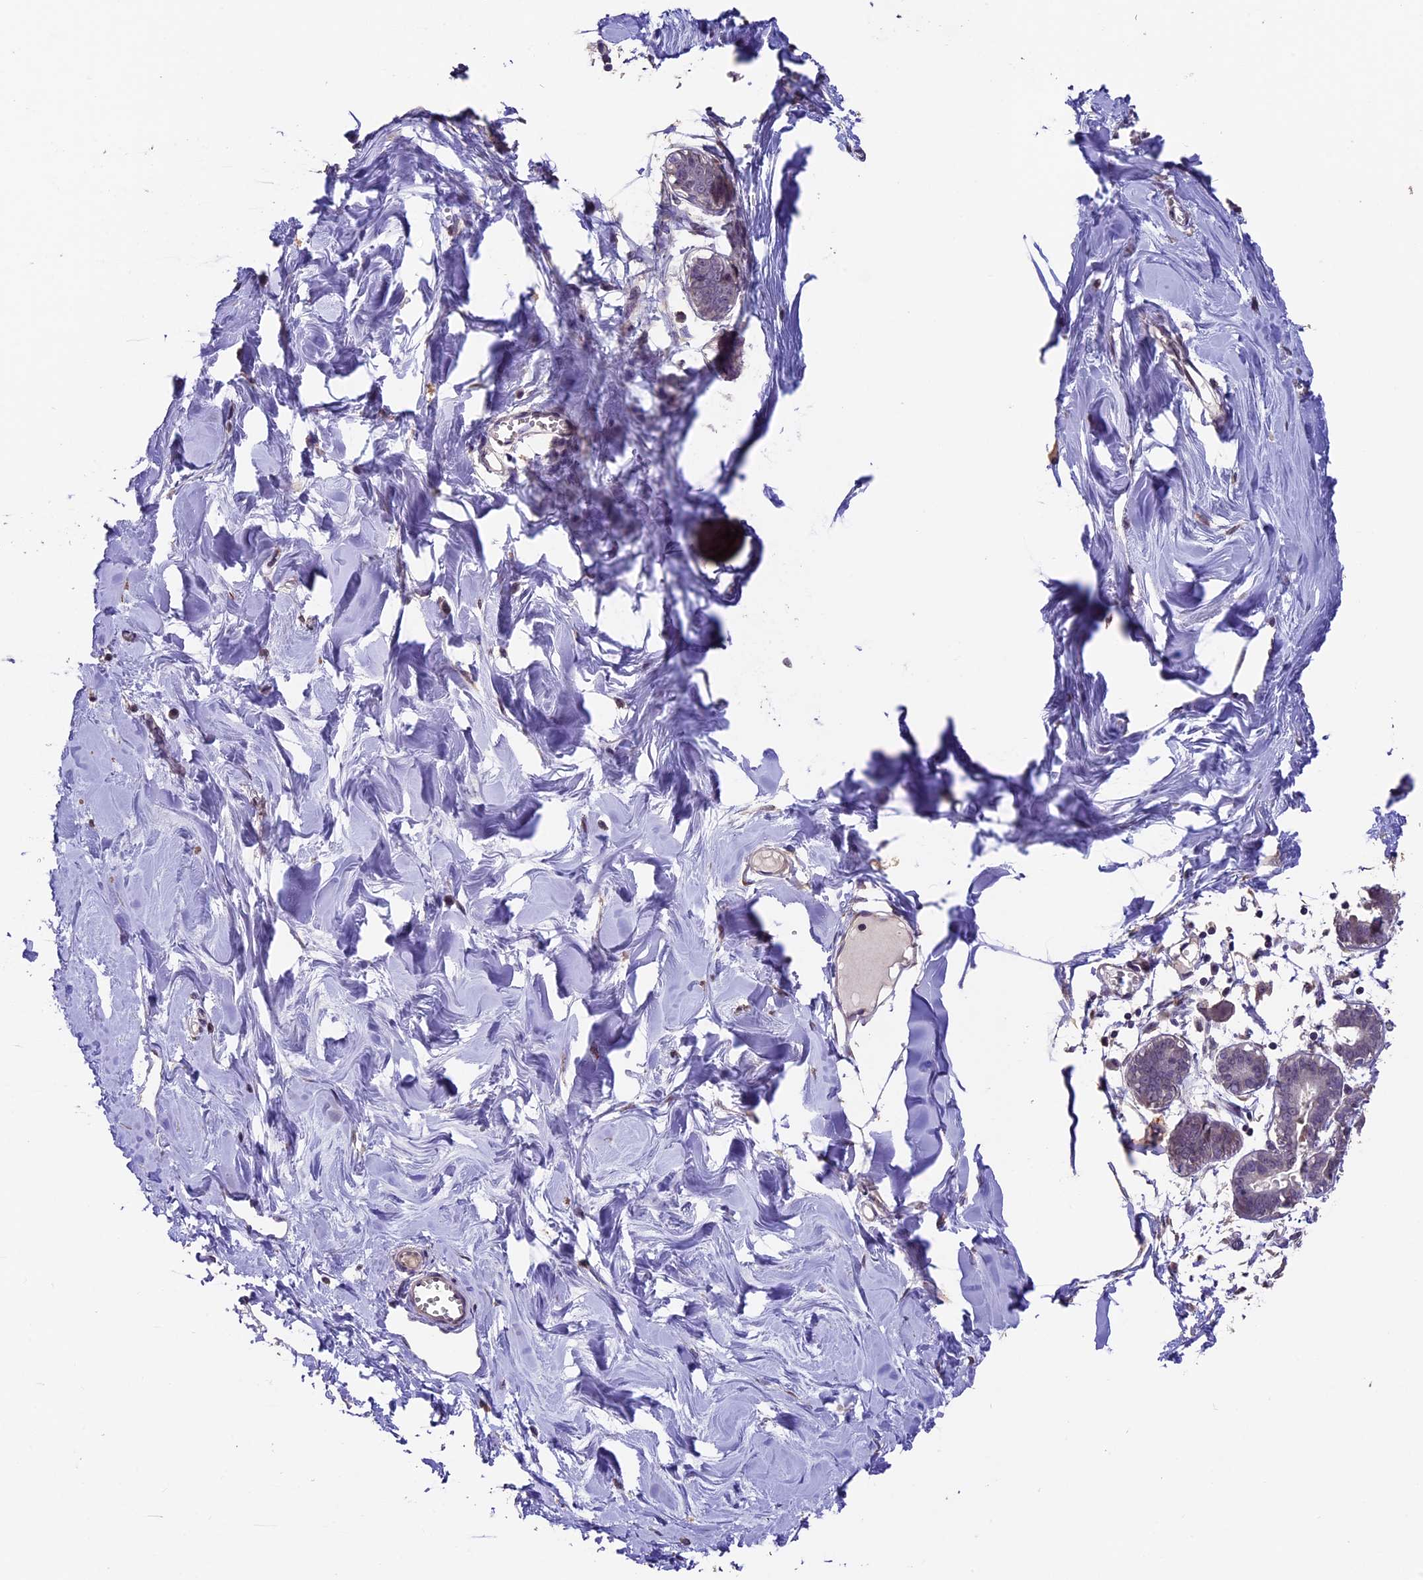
{"staining": {"intensity": "weak", "quantity": ">75%", "location": "cytoplasmic/membranous"}, "tissue": "breast", "cell_type": "Adipocytes", "image_type": "normal", "snomed": [{"axis": "morphology", "description": "Normal tissue, NOS"}, {"axis": "topography", "description": "Breast"}], "caption": "IHC (DAB (3,3'-diaminobenzidine)) staining of benign breast exhibits weak cytoplasmic/membranous protein expression in approximately >75% of adipocytes.", "gene": "GNB5", "patient": {"sex": "female", "age": 27}}